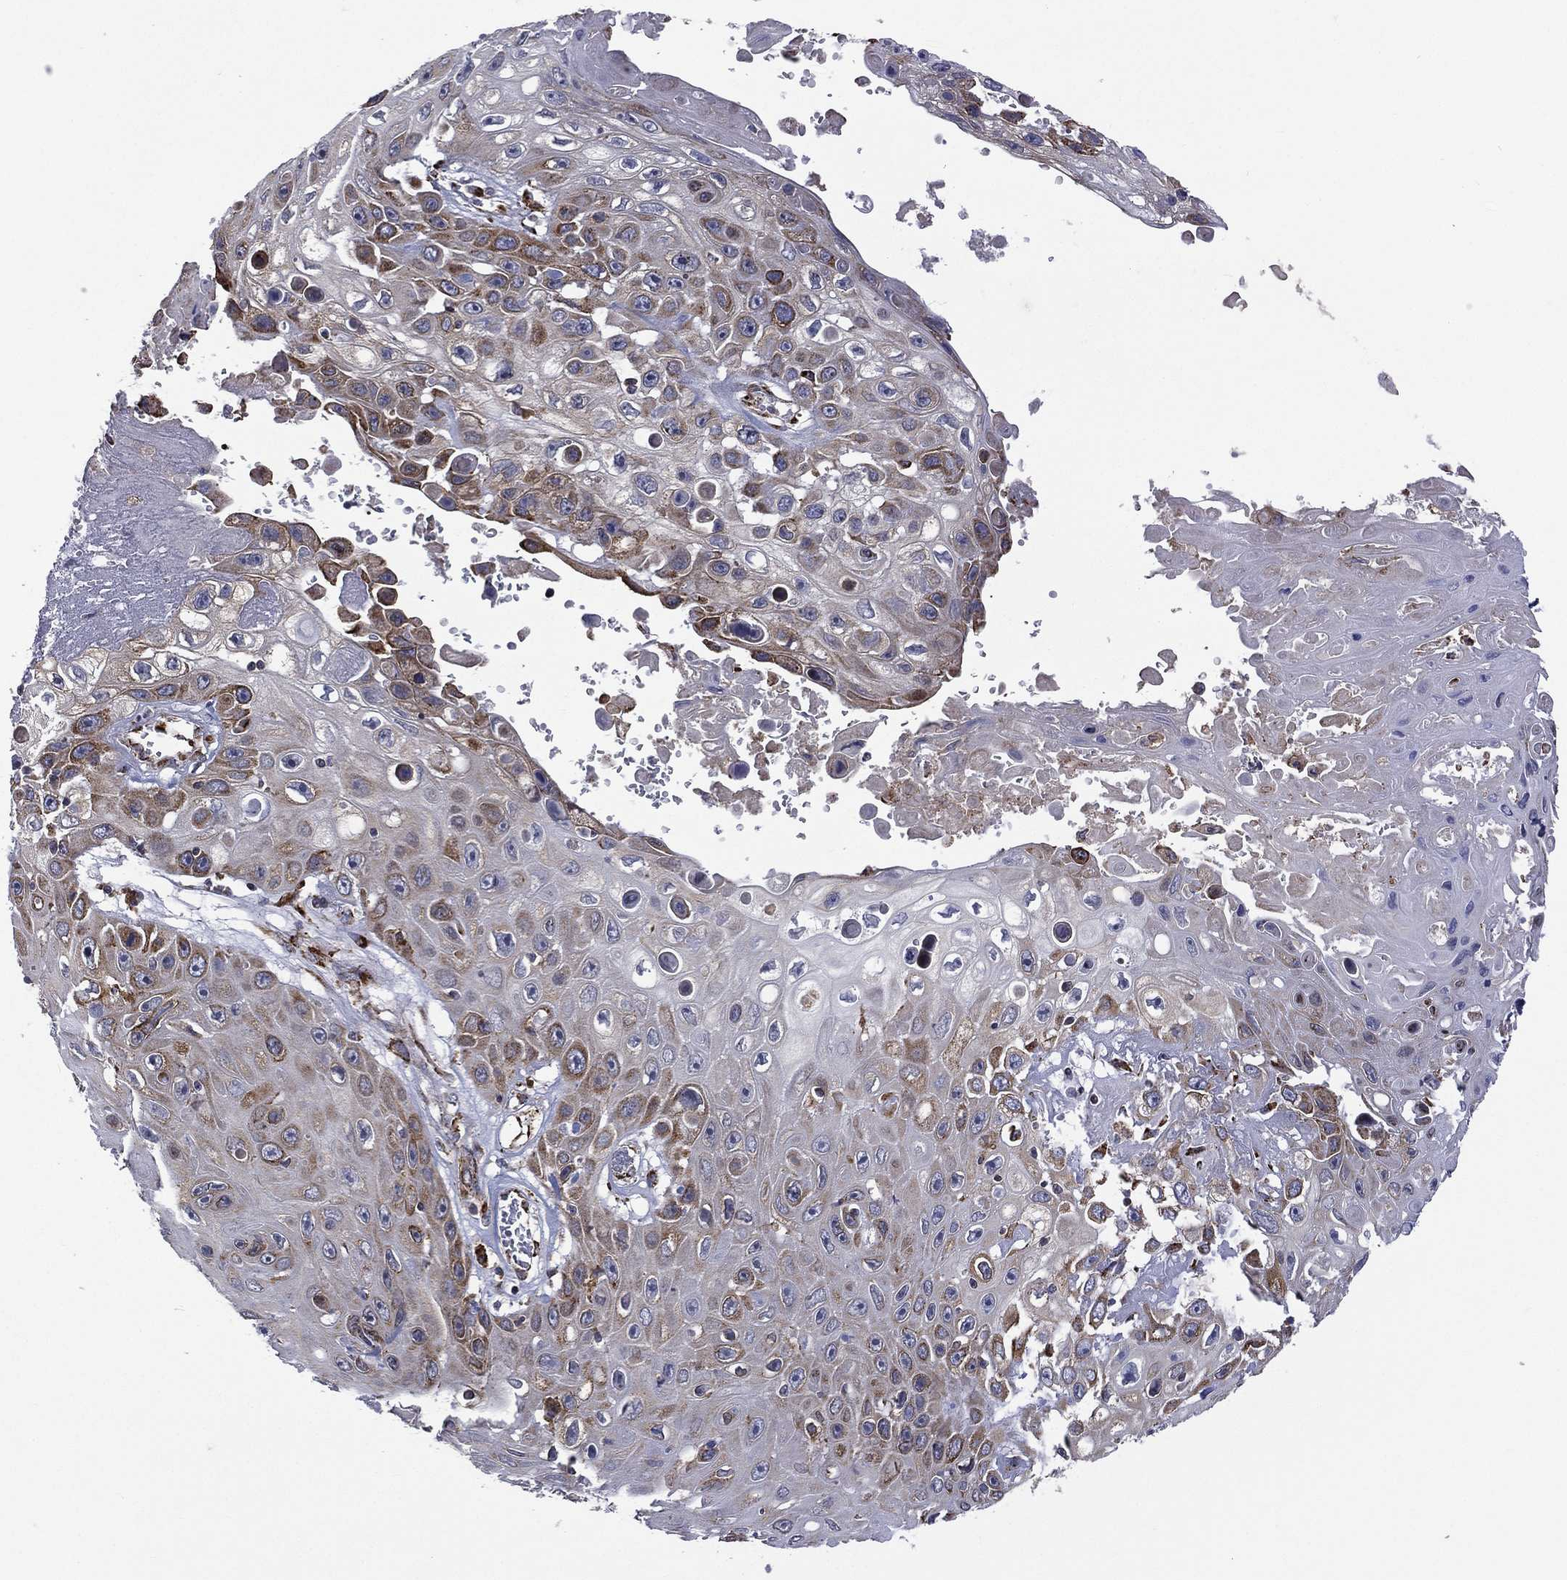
{"staining": {"intensity": "strong", "quantity": "<25%", "location": "cytoplasmic/membranous"}, "tissue": "skin cancer", "cell_type": "Tumor cells", "image_type": "cancer", "snomed": [{"axis": "morphology", "description": "Squamous cell carcinoma, NOS"}, {"axis": "topography", "description": "Skin"}], "caption": "Brown immunohistochemical staining in squamous cell carcinoma (skin) displays strong cytoplasmic/membranous positivity in about <25% of tumor cells.", "gene": "C20orf96", "patient": {"sex": "male", "age": 82}}